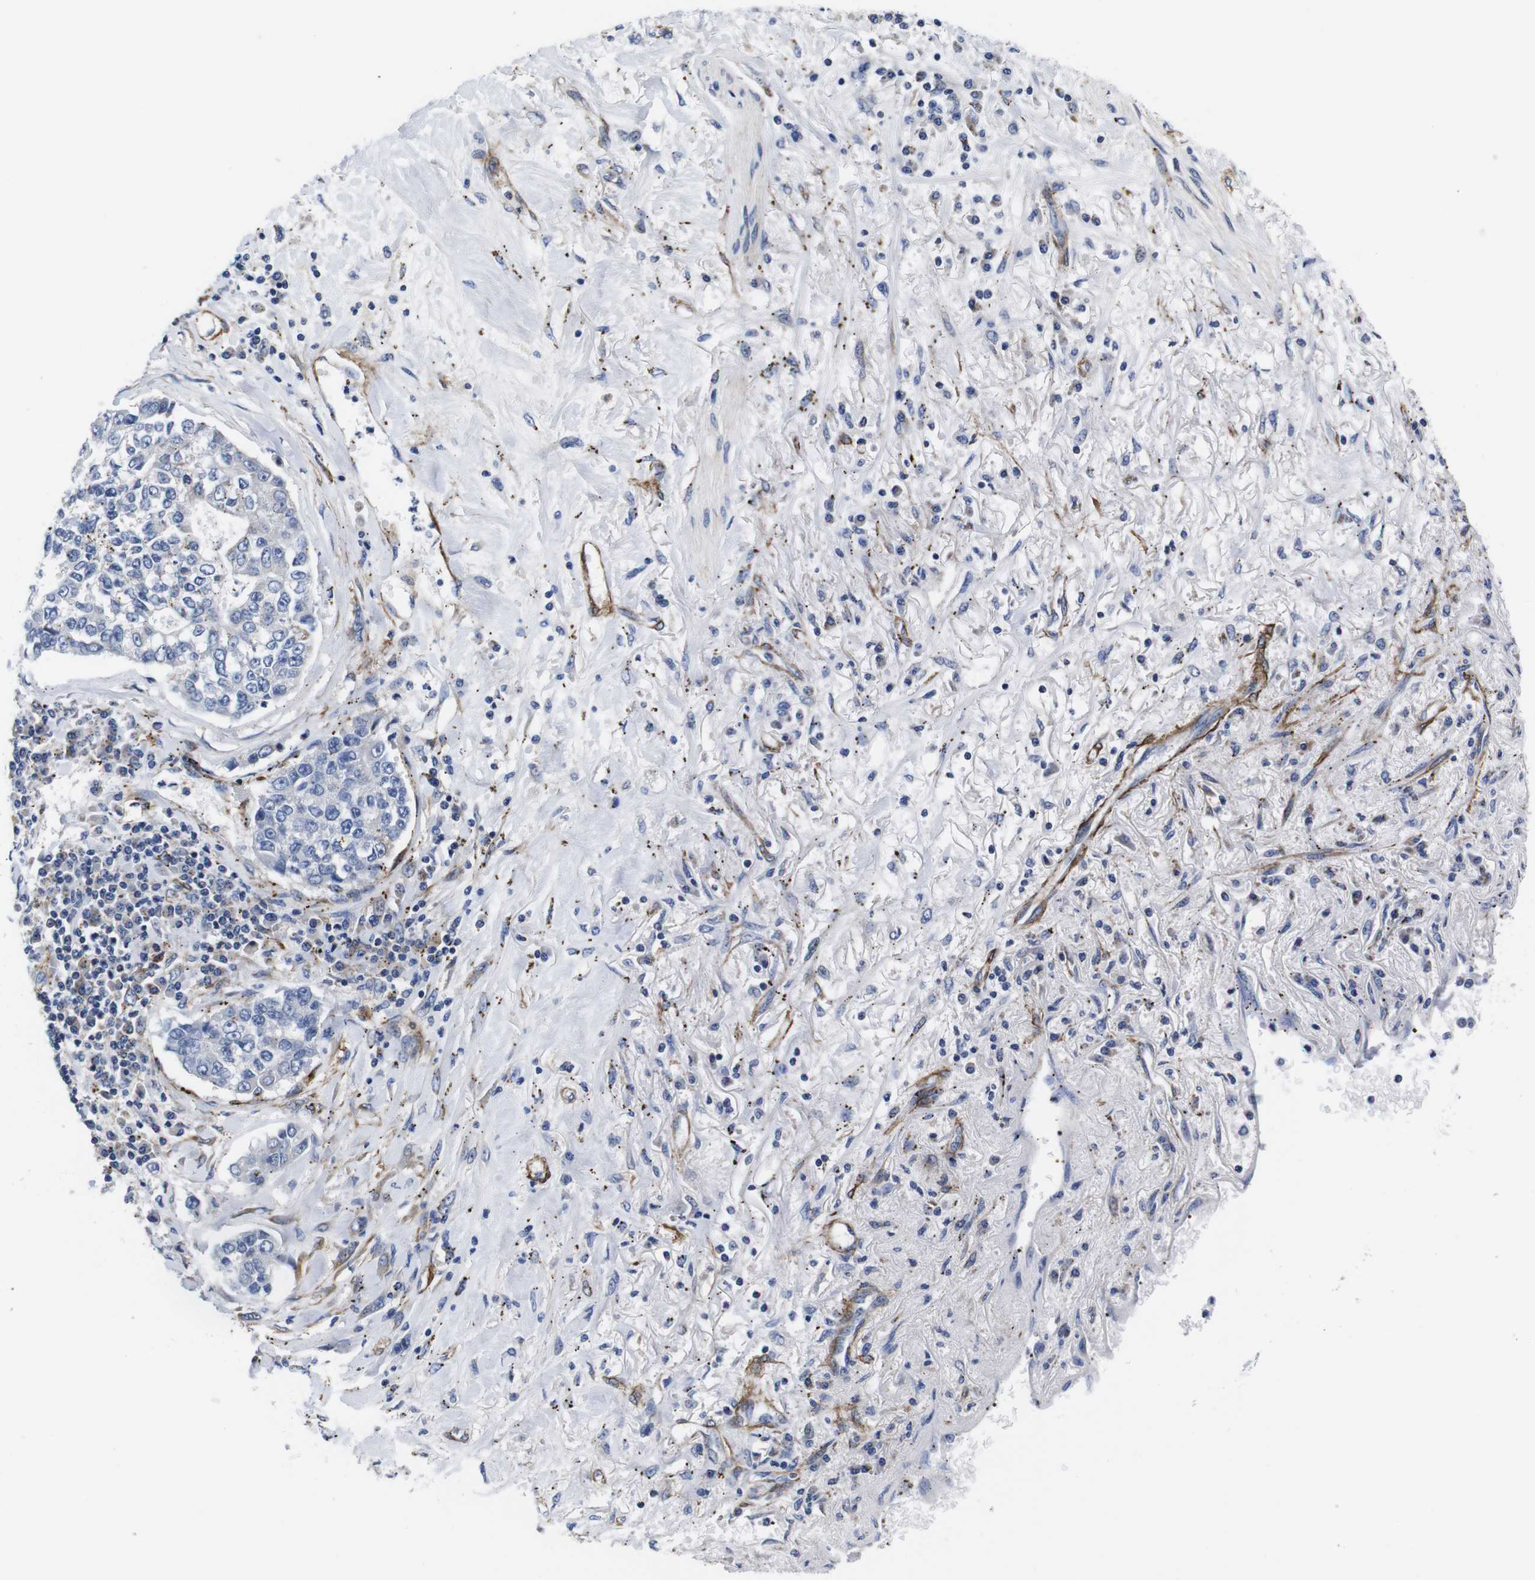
{"staining": {"intensity": "negative", "quantity": "none", "location": "none"}, "tissue": "lung cancer", "cell_type": "Tumor cells", "image_type": "cancer", "snomed": [{"axis": "morphology", "description": "Adenocarcinoma, NOS"}, {"axis": "topography", "description": "Lung"}], "caption": "Immunohistochemistry photomicrograph of neoplastic tissue: adenocarcinoma (lung) stained with DAB displays no significant protein expression in tumor cells.", "gene": "WNT10A", "patient": {"sex": "male", "age": 49}}